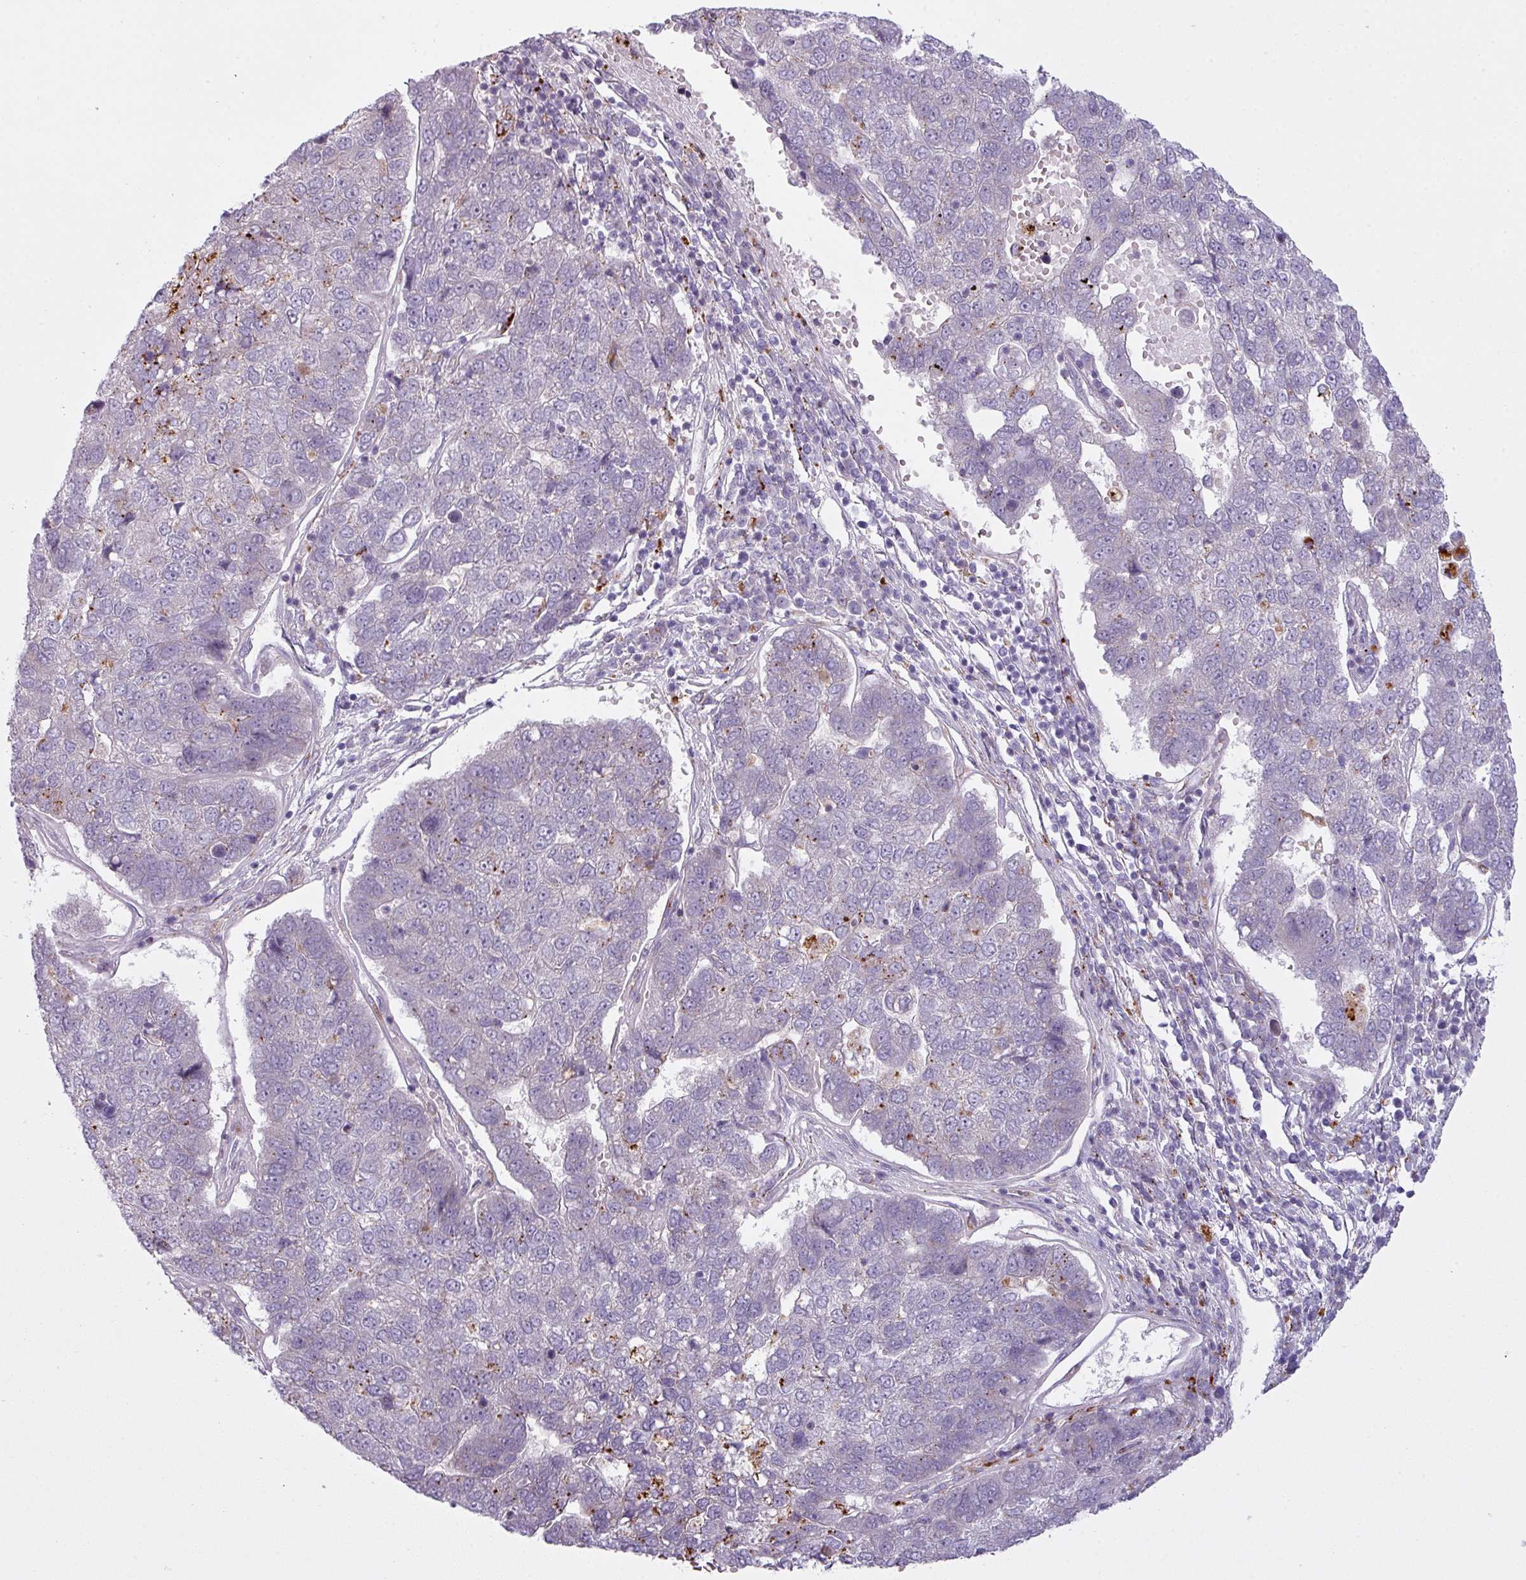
{"staining": {"intensity": "moderate", "quantity": "<25%", "location": "cytoplasmic/membranous"}, "tissue": "pancreatic cancer", "cell_type": "Tumor cells", "image_type": "cancer", "snomed": [{"axis": "morphology", "description": "Adenocarcinoma, NOS"}, {"axis": "topography", "description": "Pancreas"}], "caption": "Moderate cytoplasmic/membranous positivity for a protein is seen in about <25% of tumor cells of pancreatic cancer using IHC.", "gene": "MAP7D2", "patient": {"sex": "female", "age": 61}}